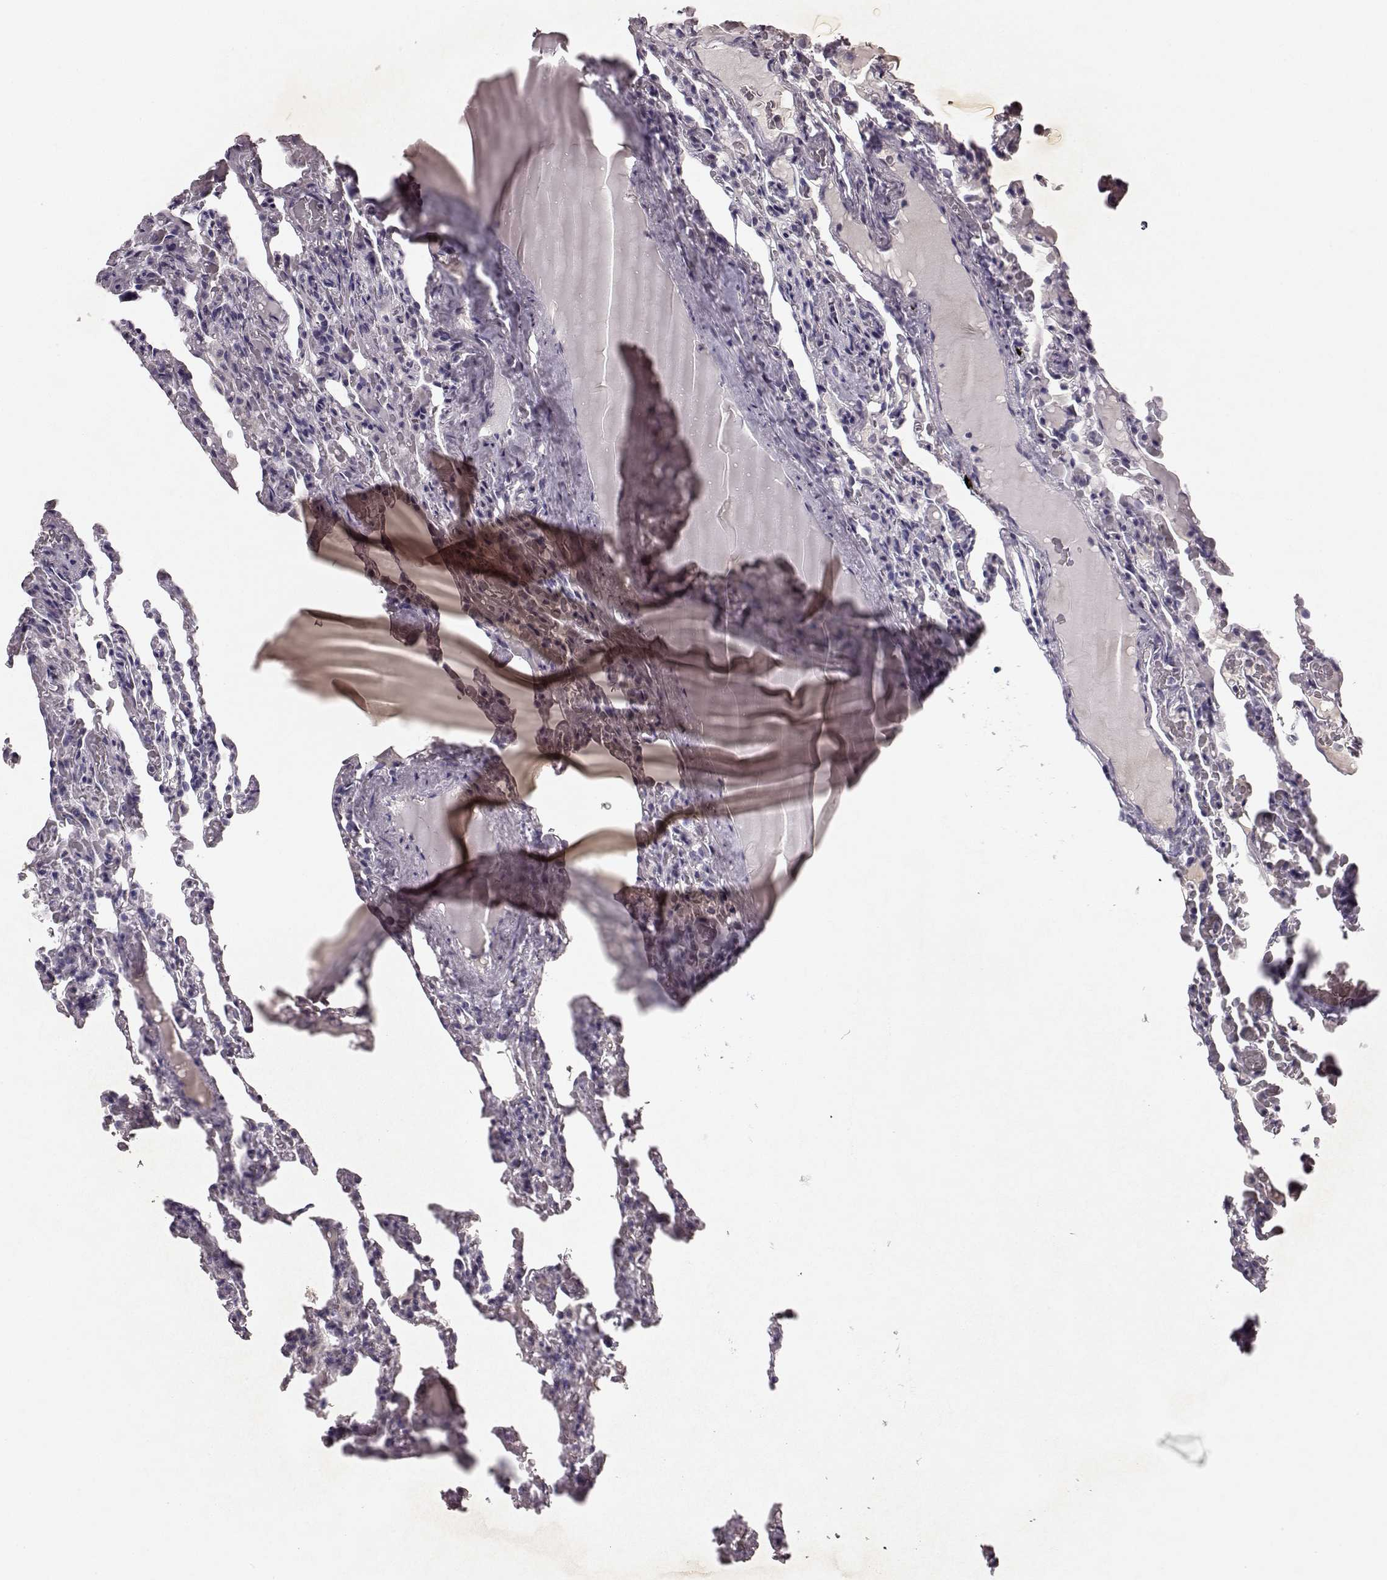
{"staining": {"intensity": "negative", "quantity": "none", "location": "none"}, "tissue": "lung", "cell_type": "Alveolar cells", "image_type": "normal", "snomed": [{"axis": "morphology", "description": "Normal tissue, NOS"}, {"axis": "topography", "description": "Lung"}], "caption": "DAB (3,3'-diaminobenzidine) immunohistochemical staining of unremarkable human lung reveals no significant positivity in alveolar cells.", "gene": "BFSP2", "patient": {"sex": "female", "age": 43}}